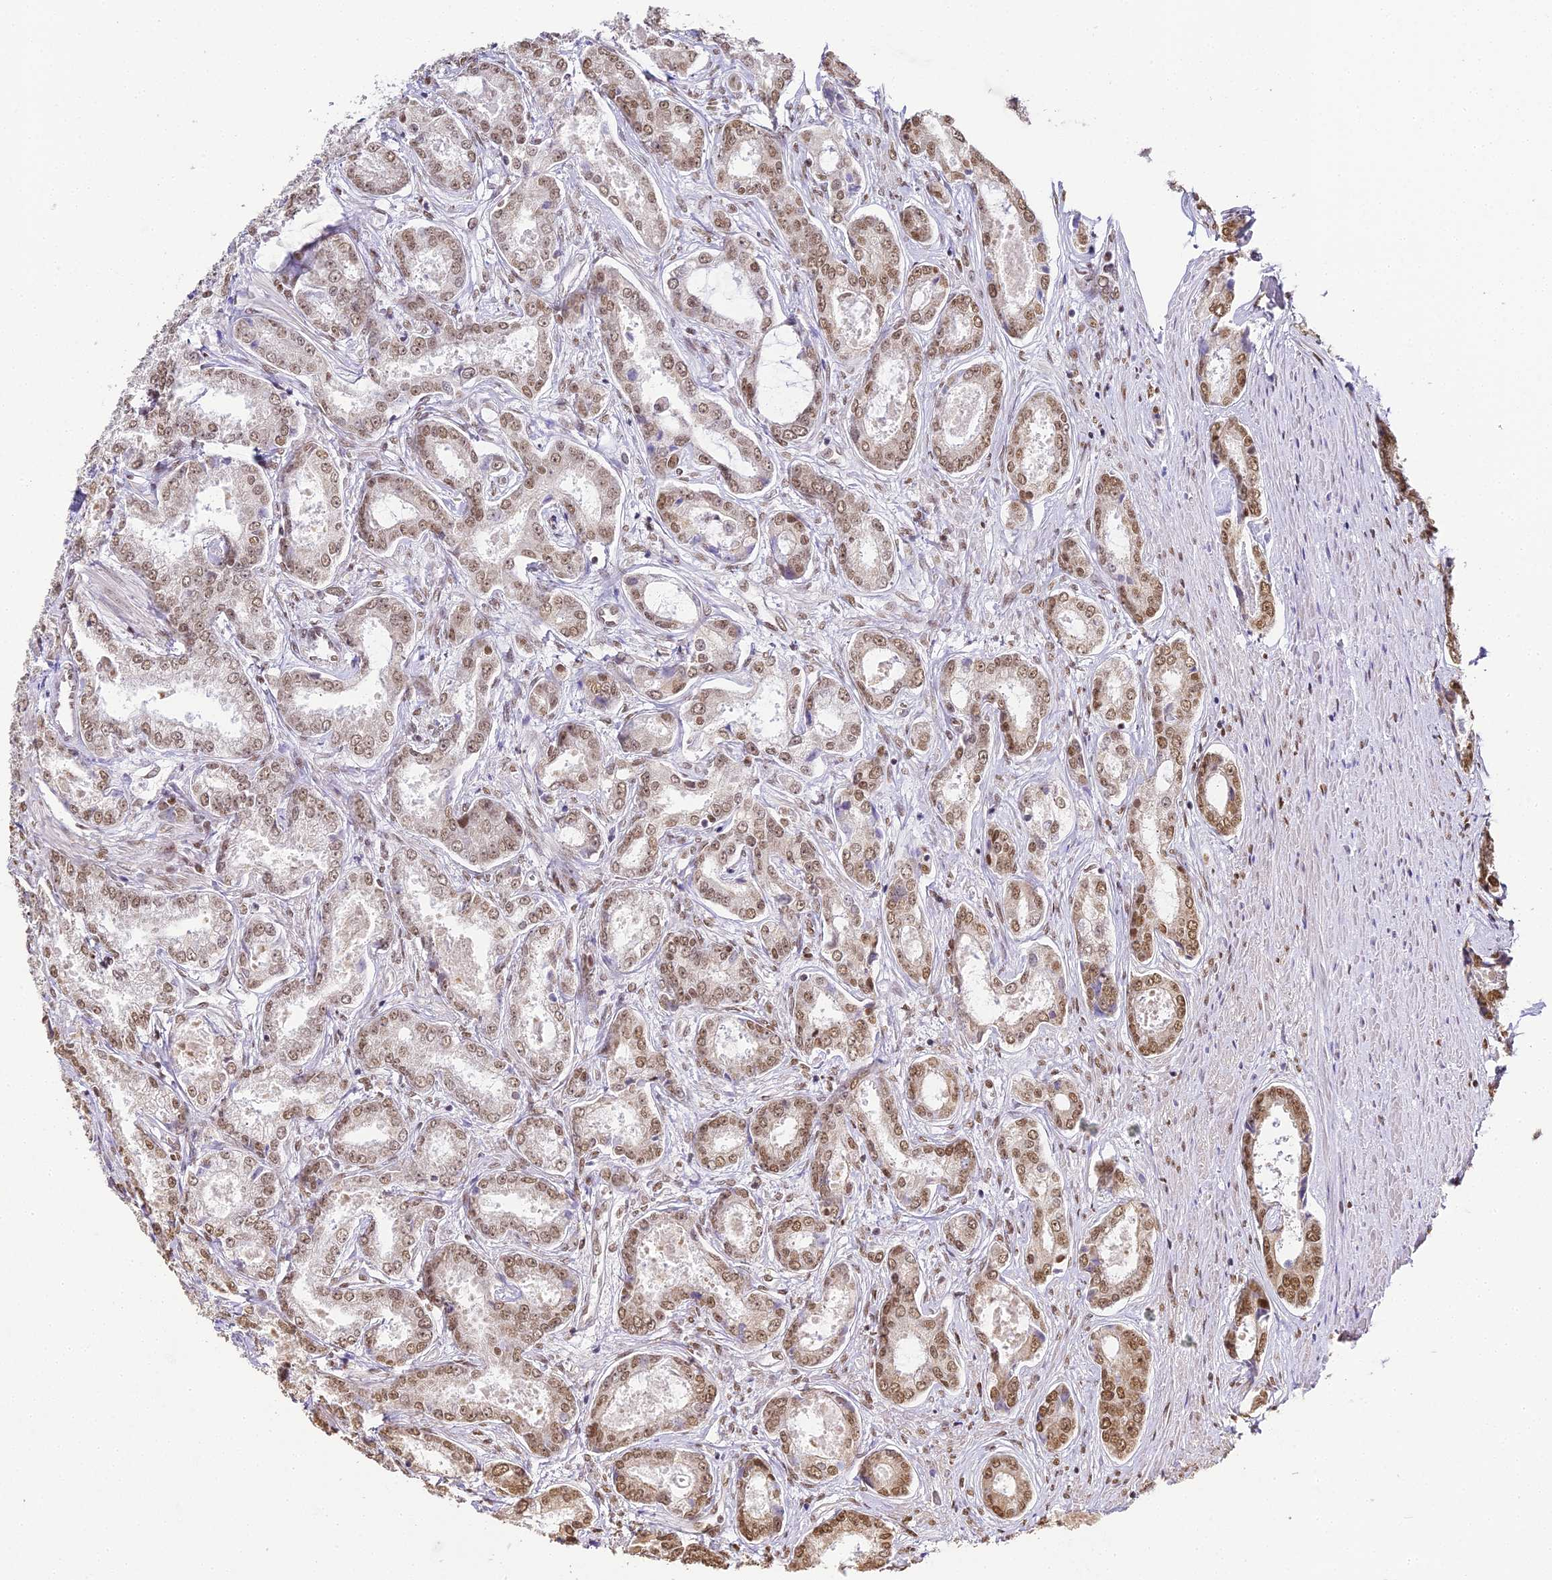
{"staining": {"intensity": "moderate", "quantity": ">75%", "location": "nuclear"}, "tissue": "prostate cancer", "cell_type": "Tumor cells", "image_type": "cancer", "snomed": [{"axis": "morphology", "description": "Adenocarcinoma, Low grade"}, {"axis": "topography", "description": "Prostate"}], "caption": "About >75% of tumor cells in human adenocarcinoma (low-grade) (prostate) display moderate nuclear protein expression as visualized by brown immunohistochemical staining.", "gene": "HNRNPA1", "patient": {"sex": "male", "age": 68}}